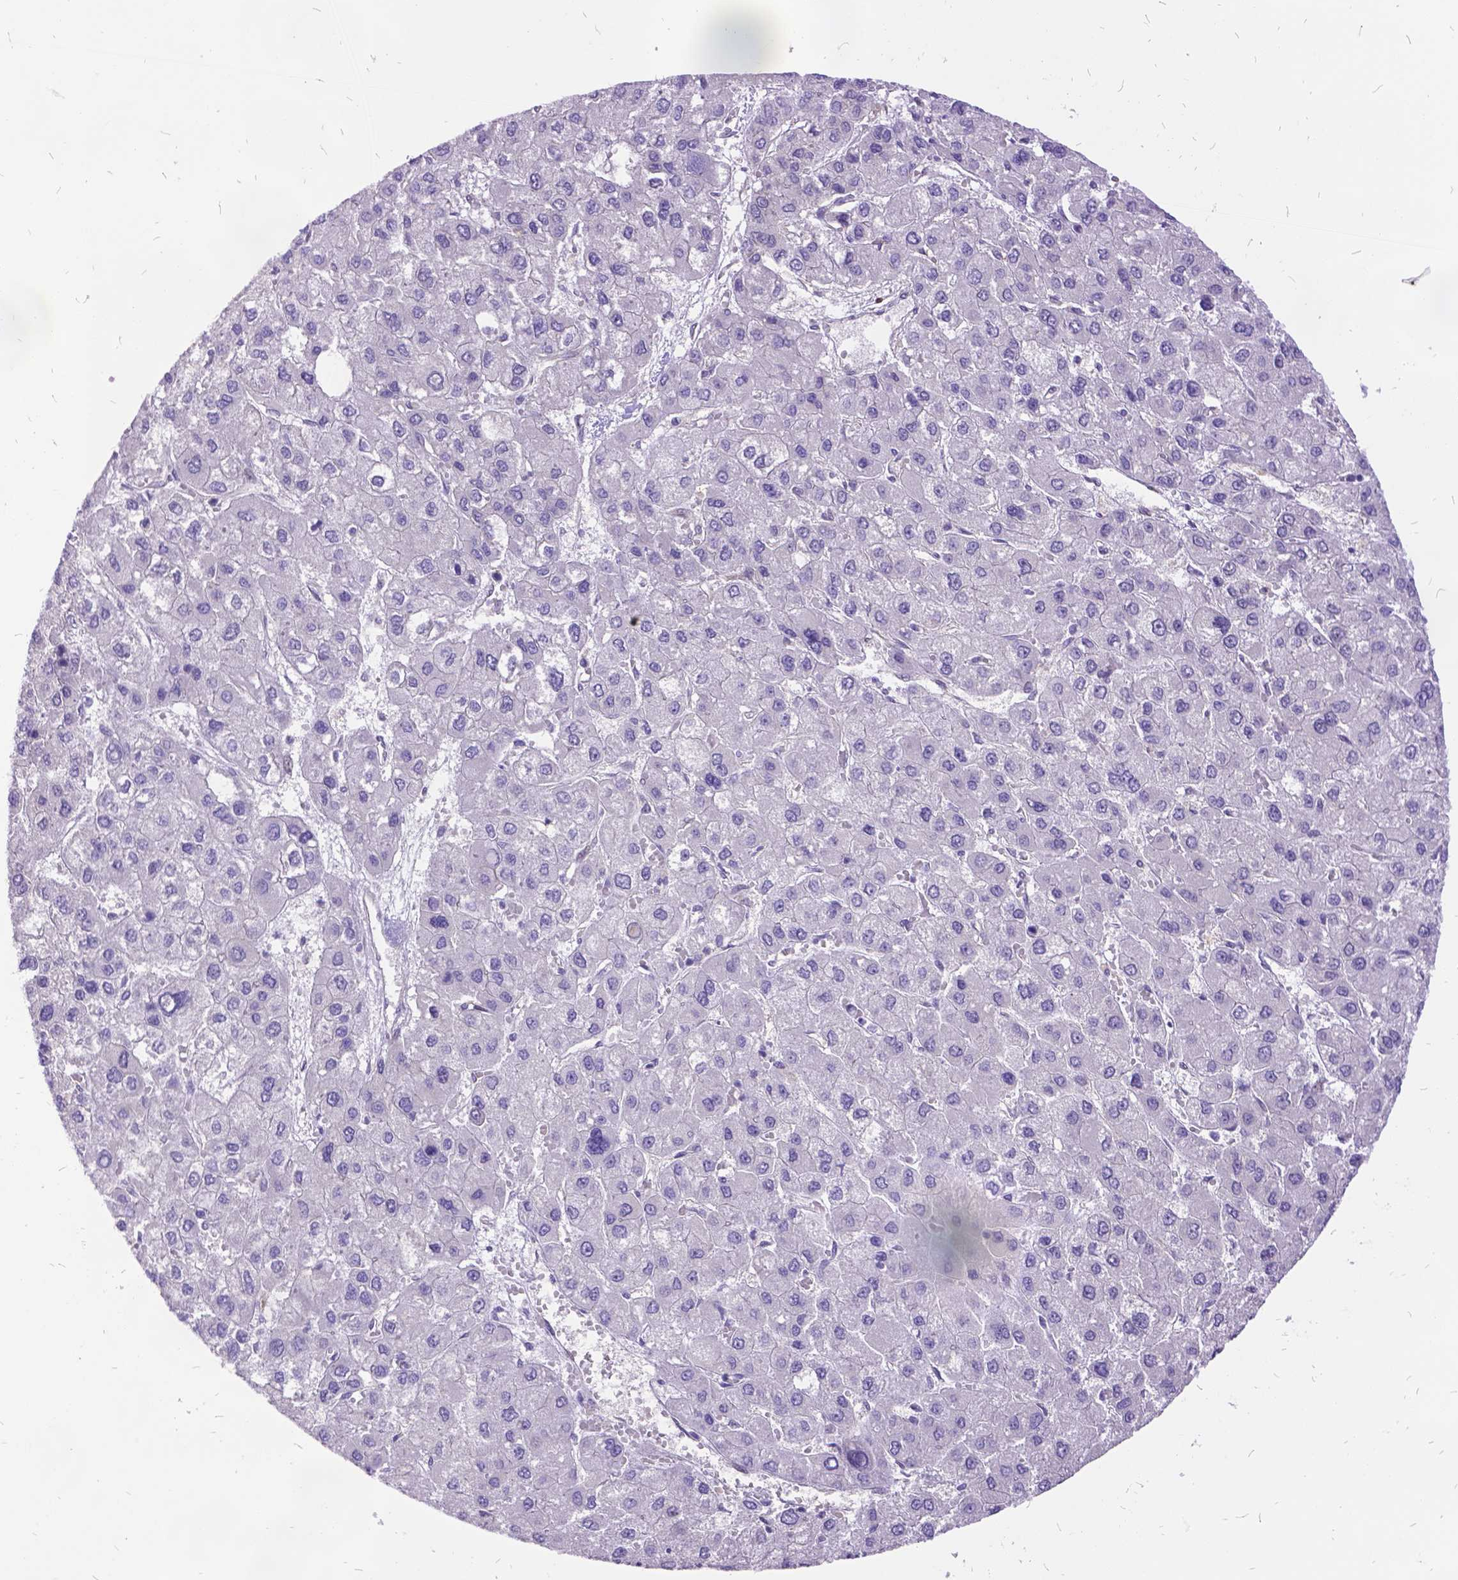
{"staining": {"intensity": "negative", "quantity": "none", "location": "none"}, "tissue": "liver cancer", "cell_type": "Tumor cells", "image_type": "cancer", "snomed": [{"axis": "morphology", "description": "Carcinoma, Hepatocellular, NOS"}, {"axis": "topography", "description": "Liver"}], "caption": "DAB immunohistochemical staining of human liver cancer (hepatocellular carcinoma) demonstrates no significant positivity in tumor cells.", "gene": "GRB7", "patient": {"sex": "female", "age": 41}}